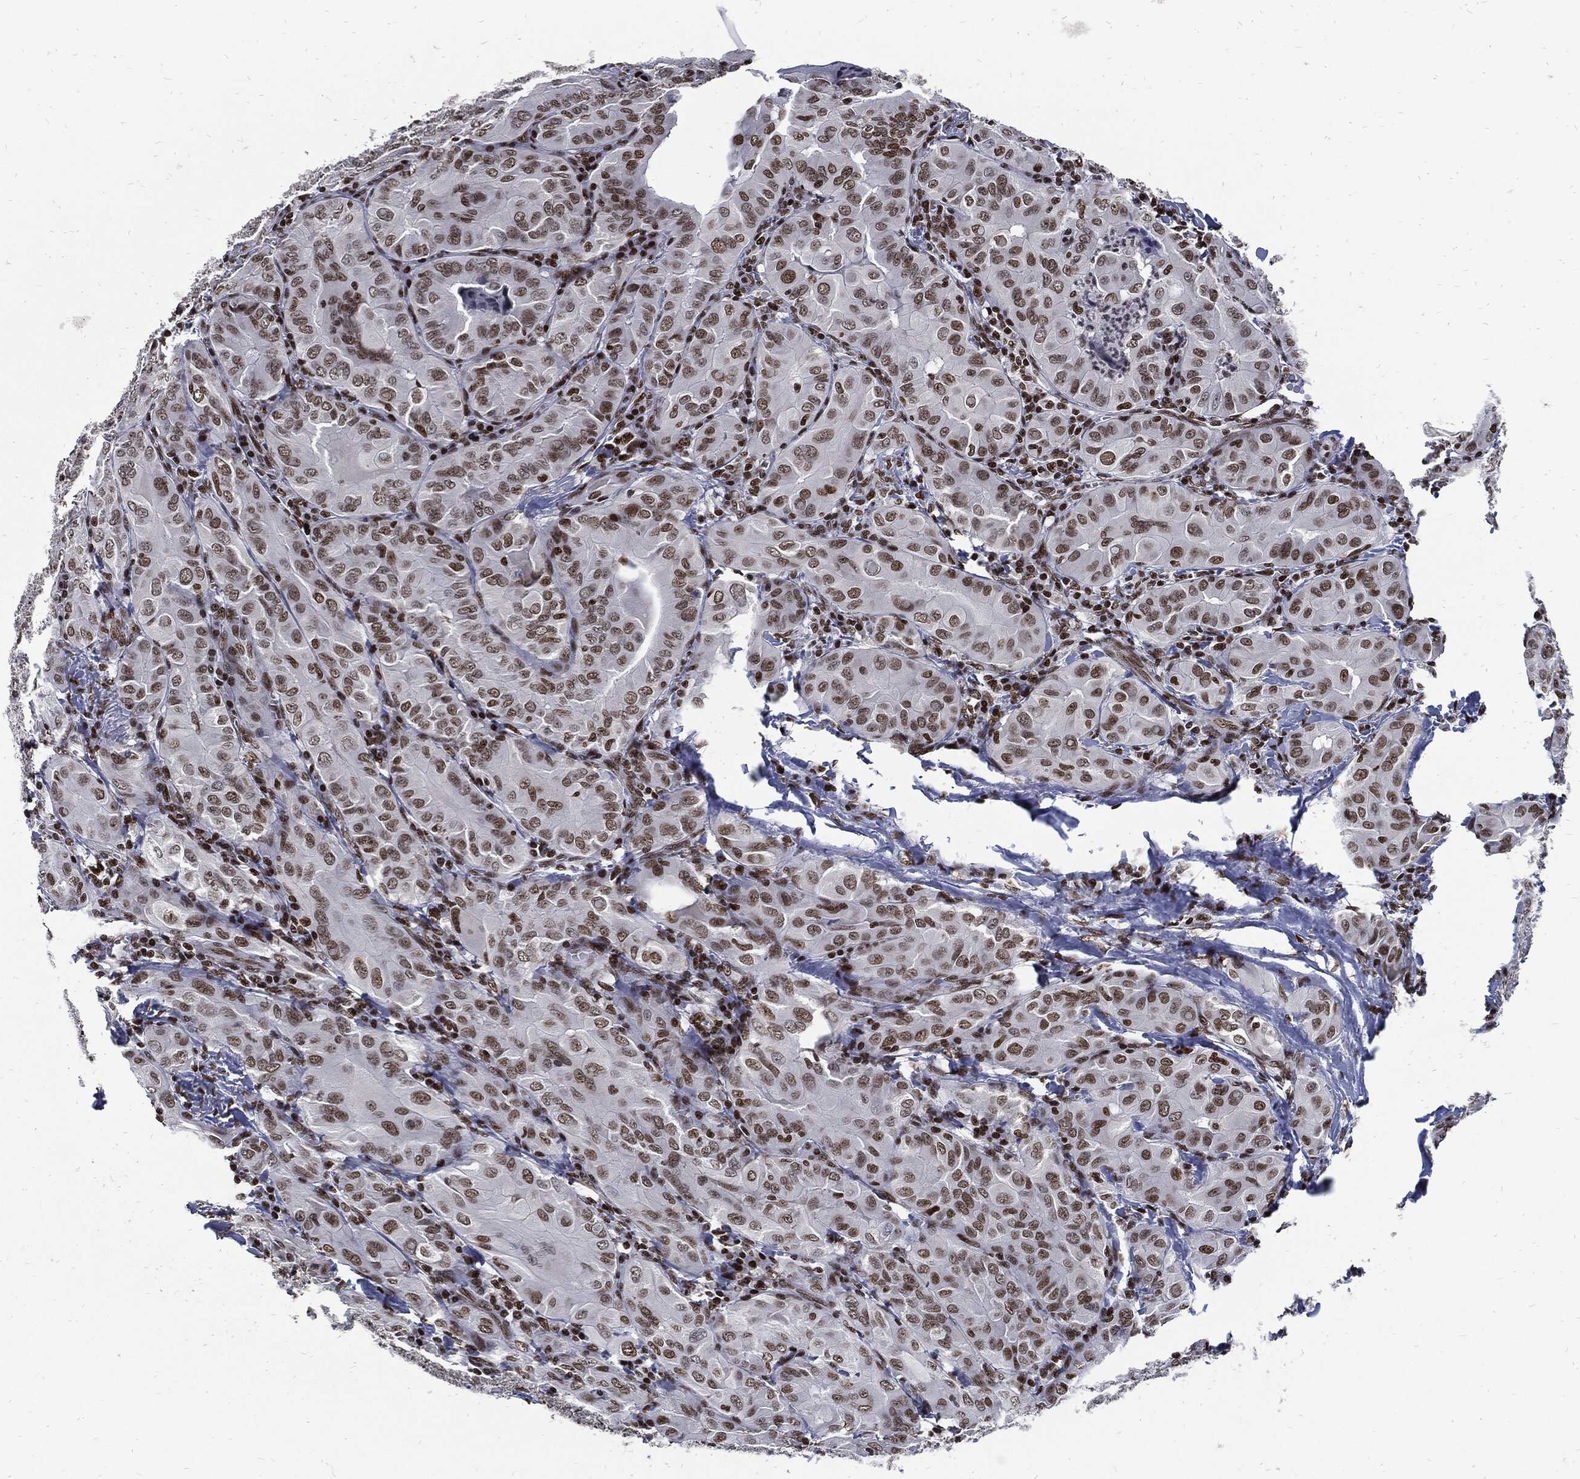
{"staining": {"intensity": "weak", "quantity": ">75%", "location": "nuclear"}, "tissue": "thyroid cancer", "cell_type": "Tumor cells", "image_type": "cancer", "snomed": [{"axis": "morphology", "description": "Papillary adenocarcinoma, NOS"}, {"axis": "topography", "description": "Thyroid gland"}], "caption": "Thyroid cancer (papillary adenocarcinoma) tissue demonstrates weak nuclear staining in about >75% of tumor cells, visualized by immunohistochemistry.", "gene": "TERF2", "patient": {"sex": "female", "age": 37}}